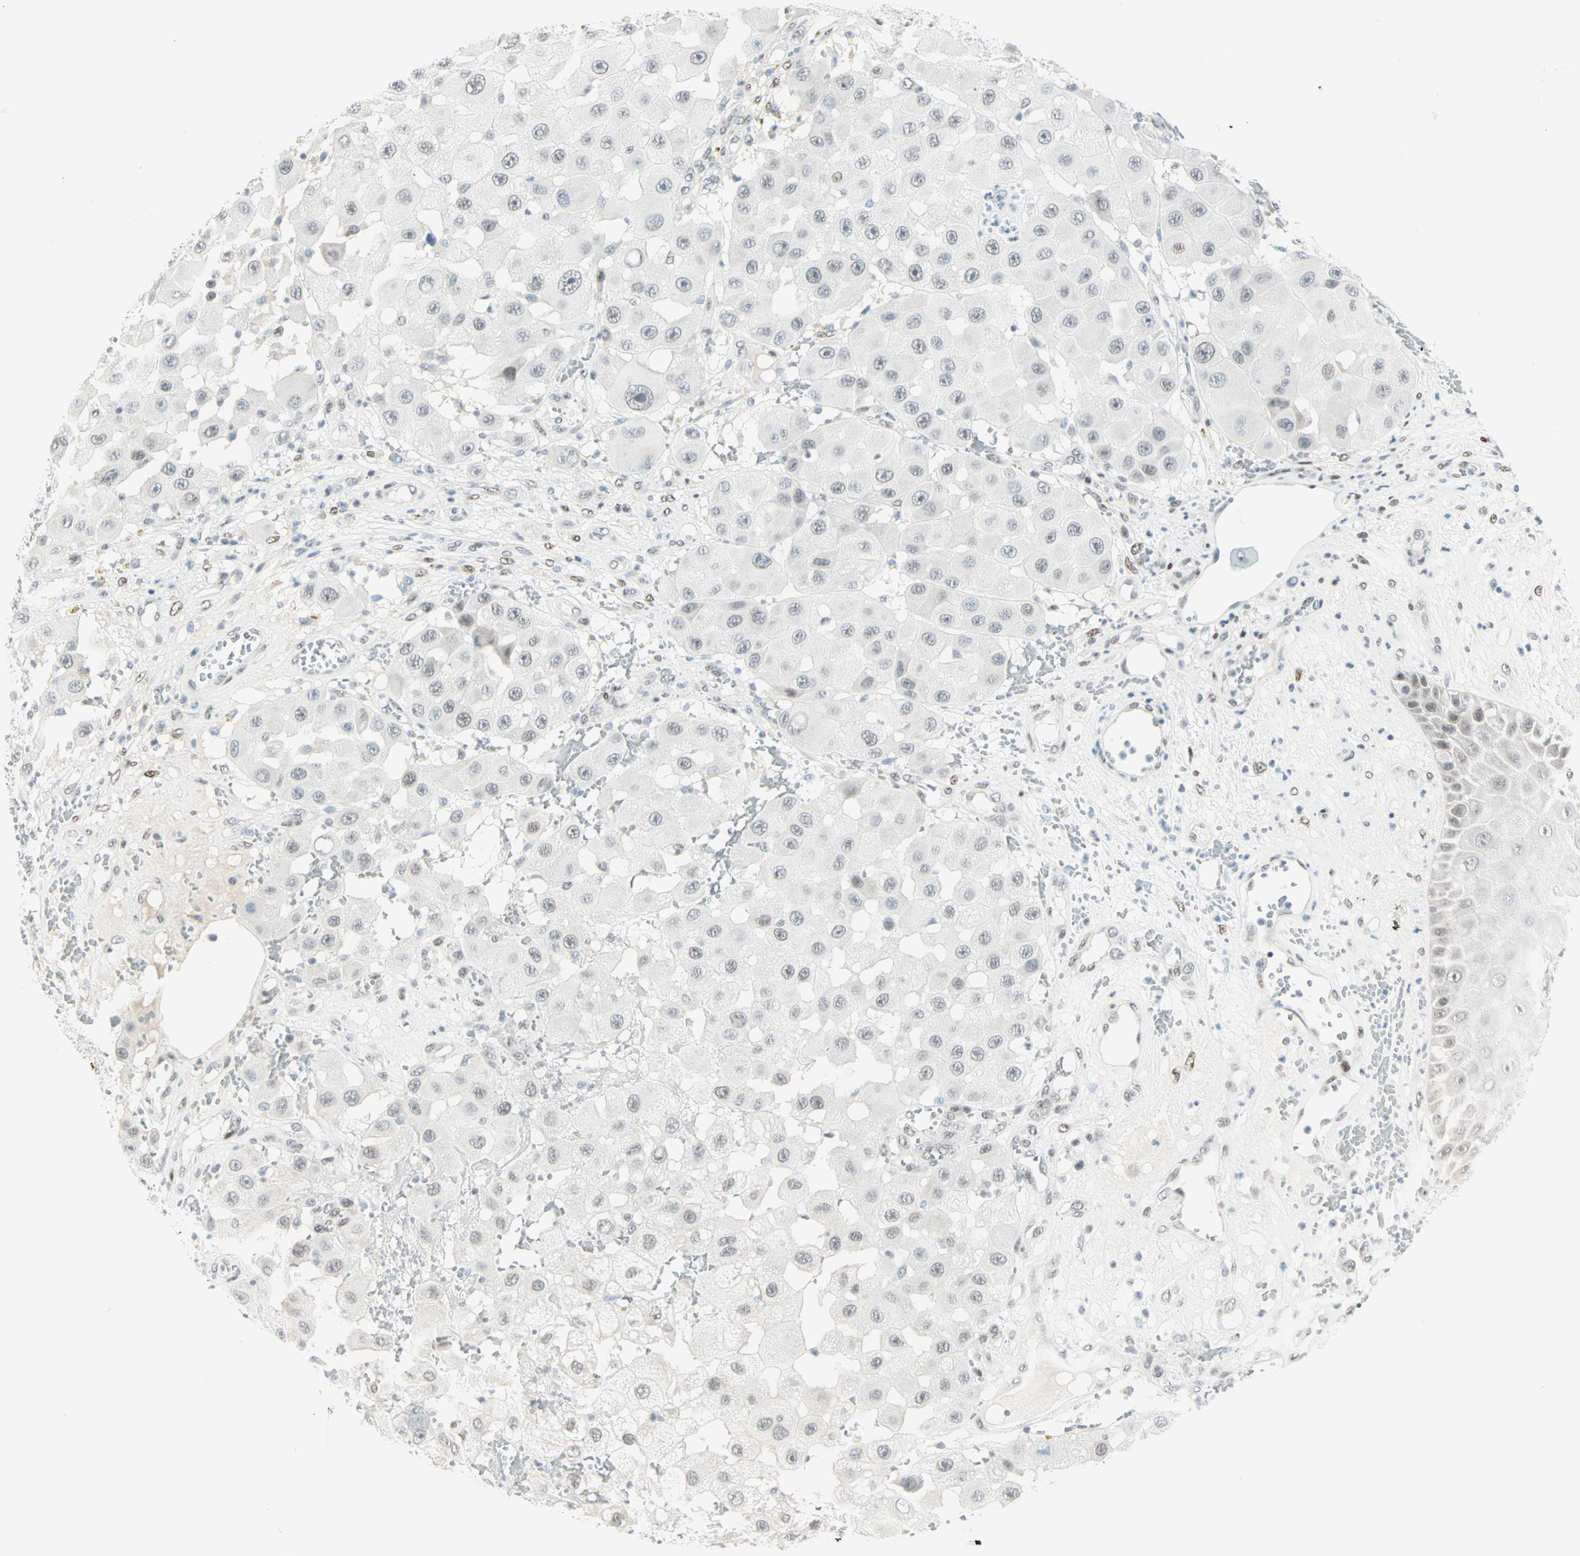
{"staining": {"intensity": "negative", "quantity": "none", "location": "none"}, "tissue": "melanoma", "cell_type": "Tumor cells", "image_type": "cancer", "snomed": [{"axis": "morphology", "description": "Malignant melanoma, NOS"}, {"axis": "topography", "description": "Skin"}], "caption": "There is no significant expression in tumor cells of malignant melanoma.", "gene": "PKNOX1", "patient": {"sex": "female", "age": 81}}